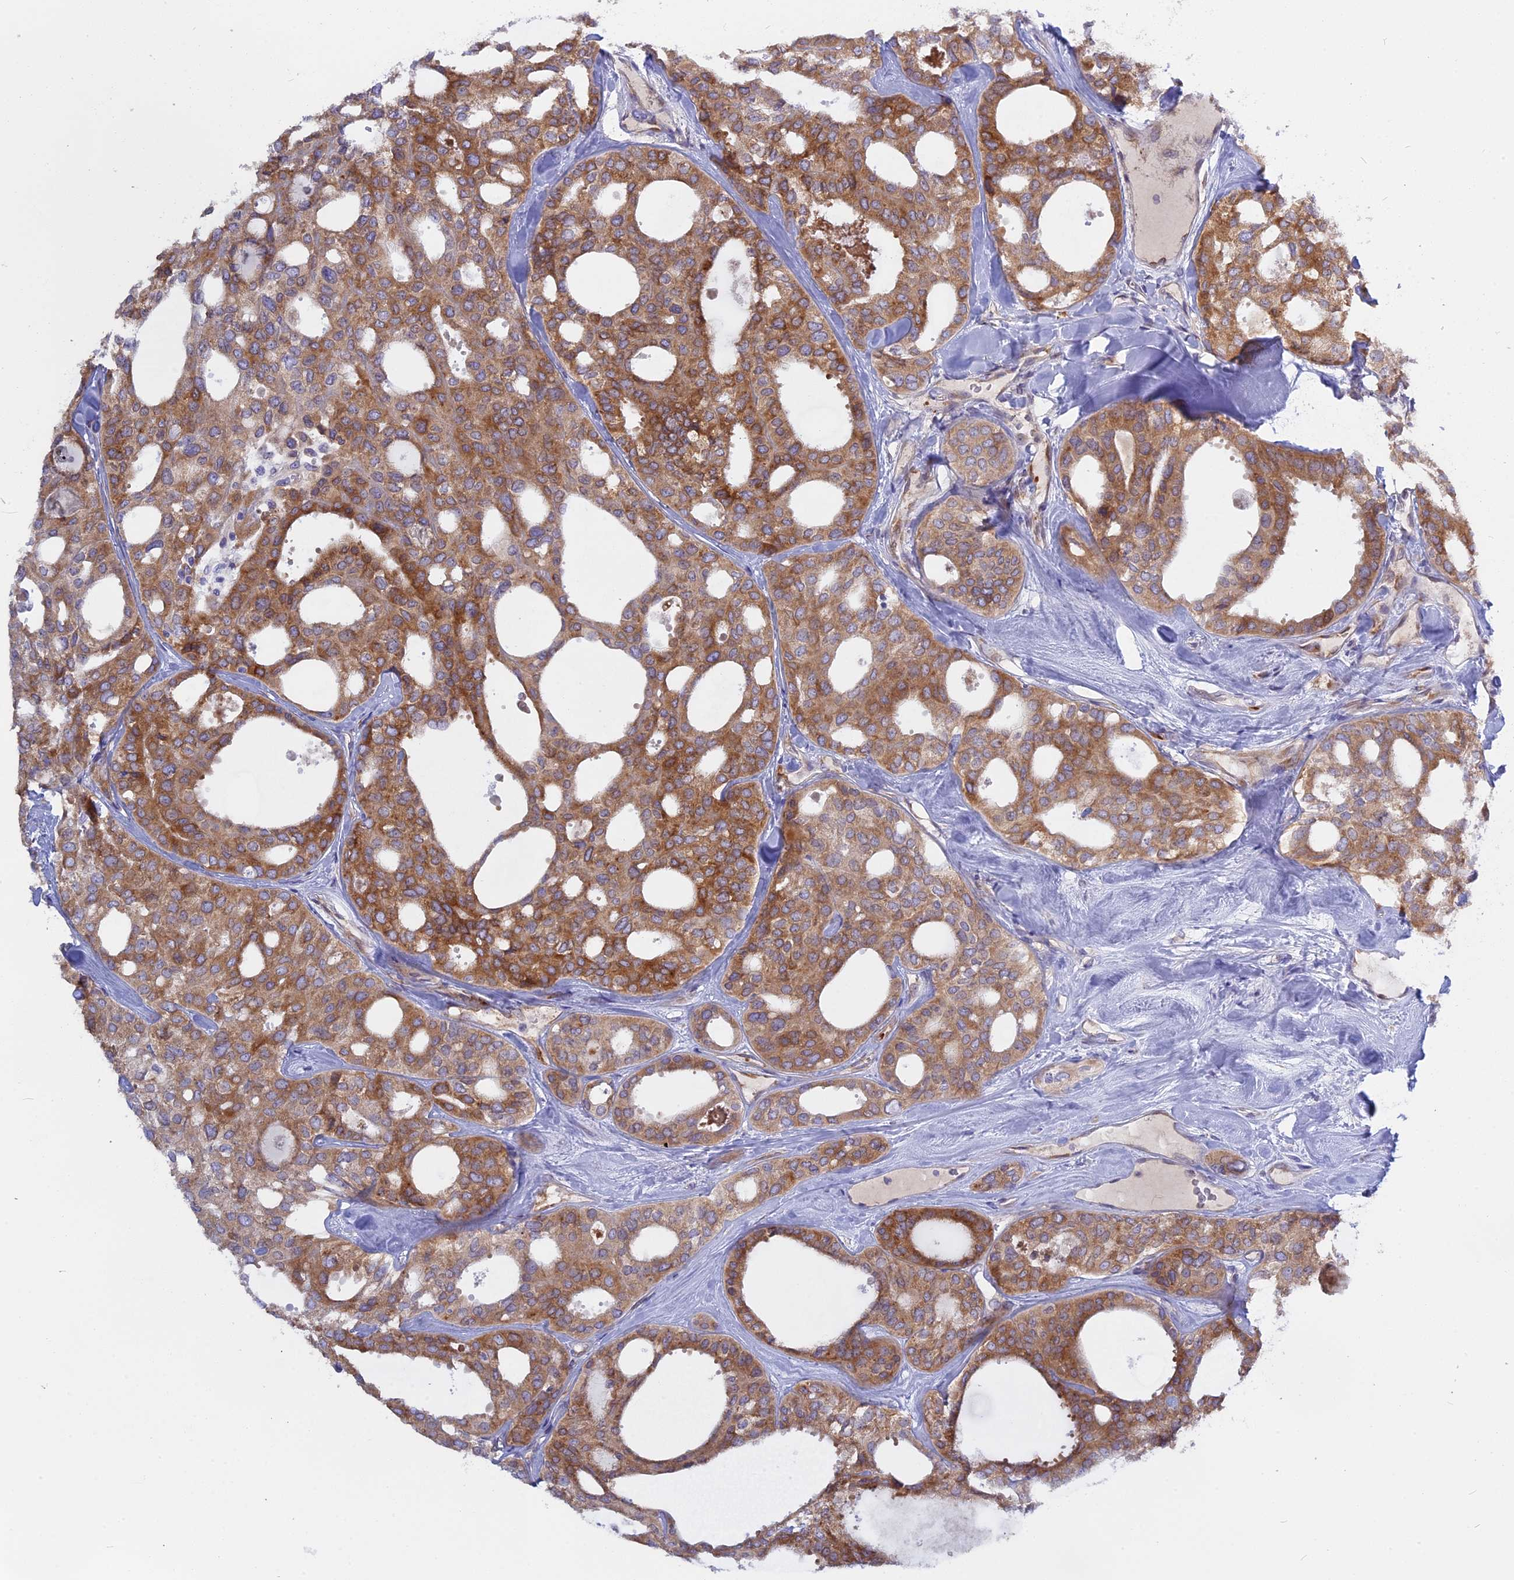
{"staining": {"intensity": "moderate", "quantity": ">75%", "location": "cytoplasmic/membranous"}, "tissue": "thyroid cancer", "cell_type": "Tumor cells", "image_type": "cancer", "snomed": [{"axis": "morphology", "description": "Follicular adenoma carcinoma, NOS"}, {"axis": "topography", "description": "Thyroid gland"}], "caption": "A photomicrograph showing moderate cytoplasmic/membranous expression in about >75% of tumor cells in thyroid cancer (follicular adenoma carcinoma), as visualized by brown immunohistochemical staining.", "gene": "TLCD1", "patient": {"sex": "male", "age": 75}}